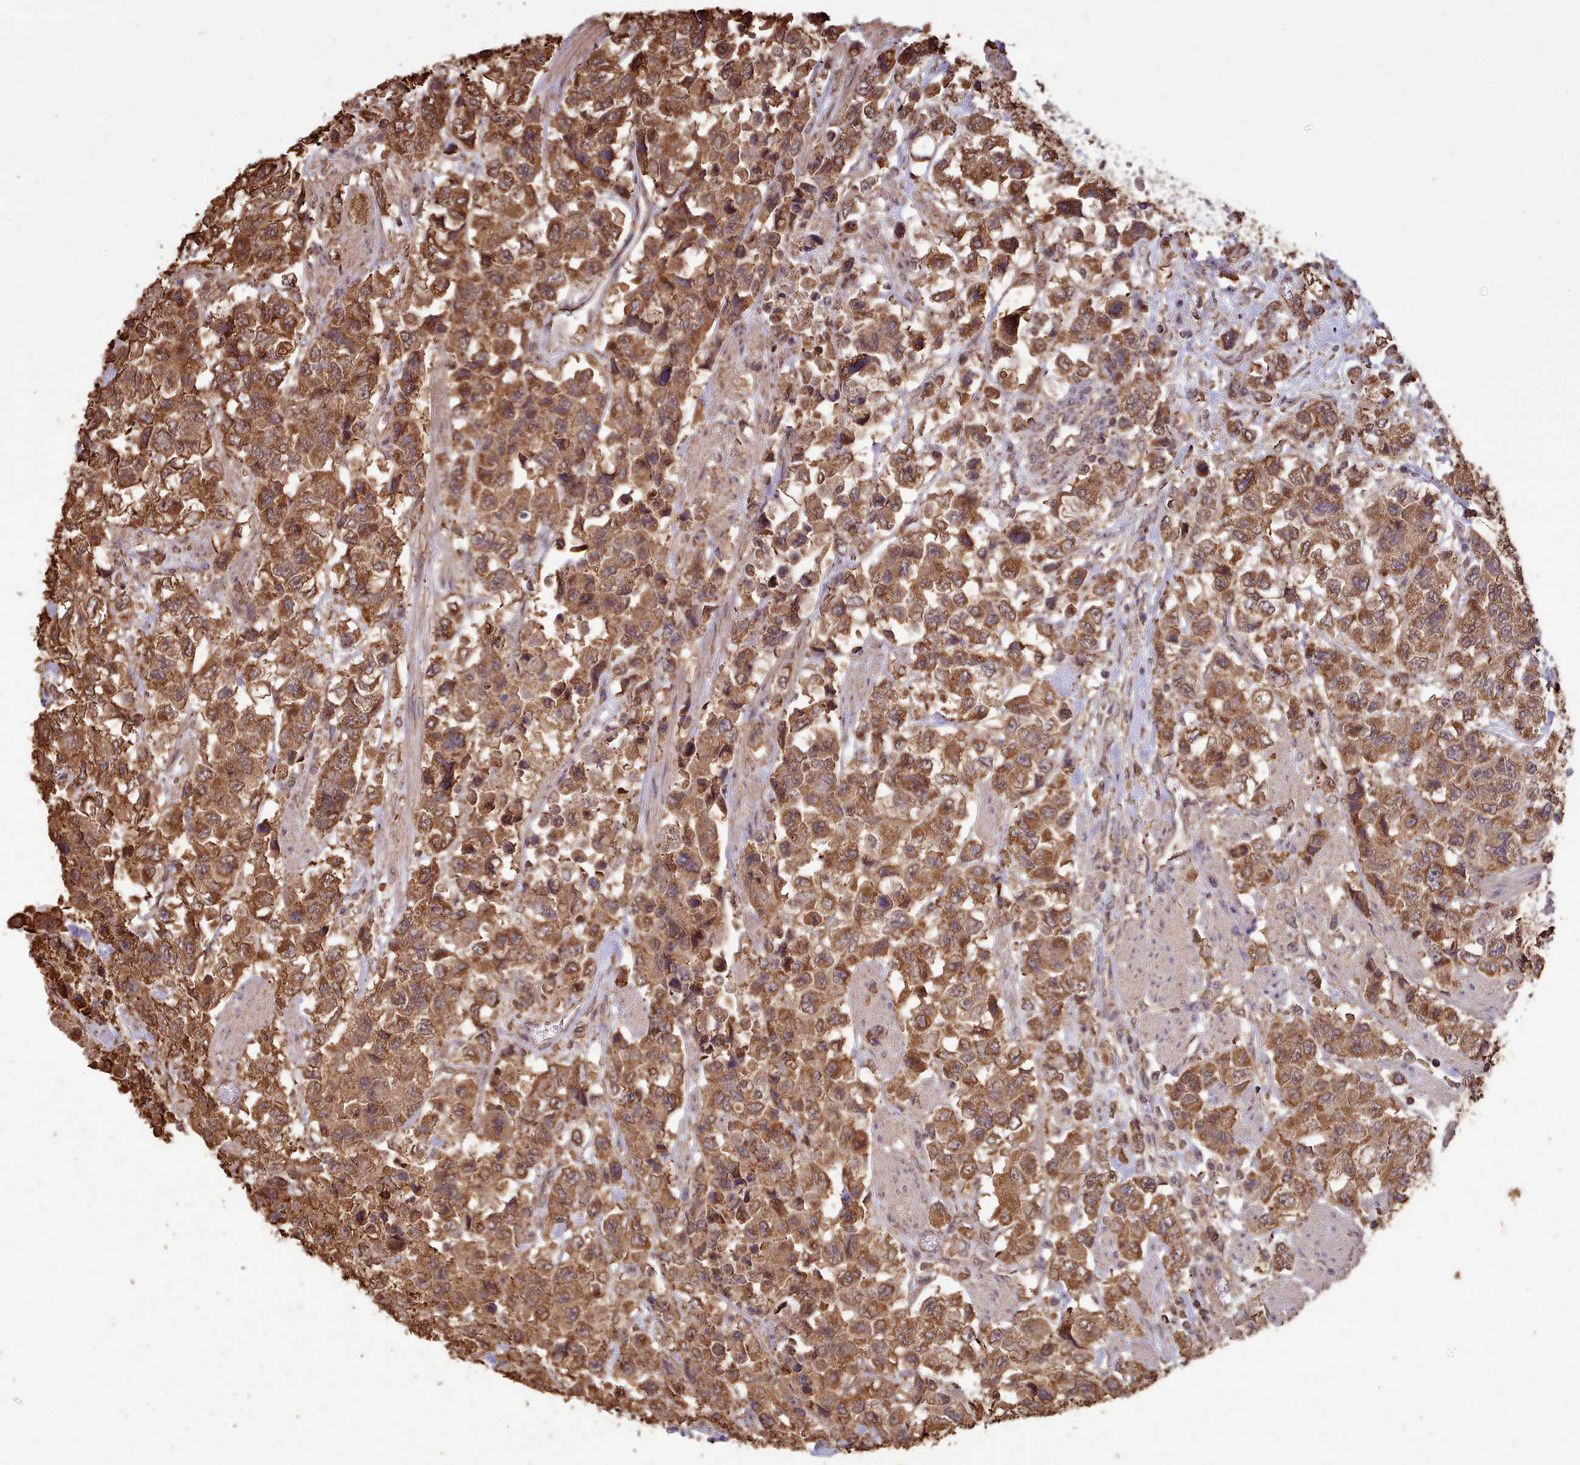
{"staining": {"intensity": "moderate", "quantity": ">75%", "location": "cytoplasmic/membranous,nuclear"}, "tissue": "urothelial cancer", "cell_type": "Tumor cells", "image_type": "cancer", "snomed": [{"axis": "morphology", "description": "Urothelial carcinoma, High grade"}, {"axis": "topography", "description": "Urinary bladder"}], "caption": "A brown stain shows moderate cytoplasmic/membranous and nuclear positivity of a protein in urothelial cancer tumor cells. (IHC, brightfield microscopy, high magnification).", "gene": "METRN", "patient": {"sex": "female", "age": 78}}